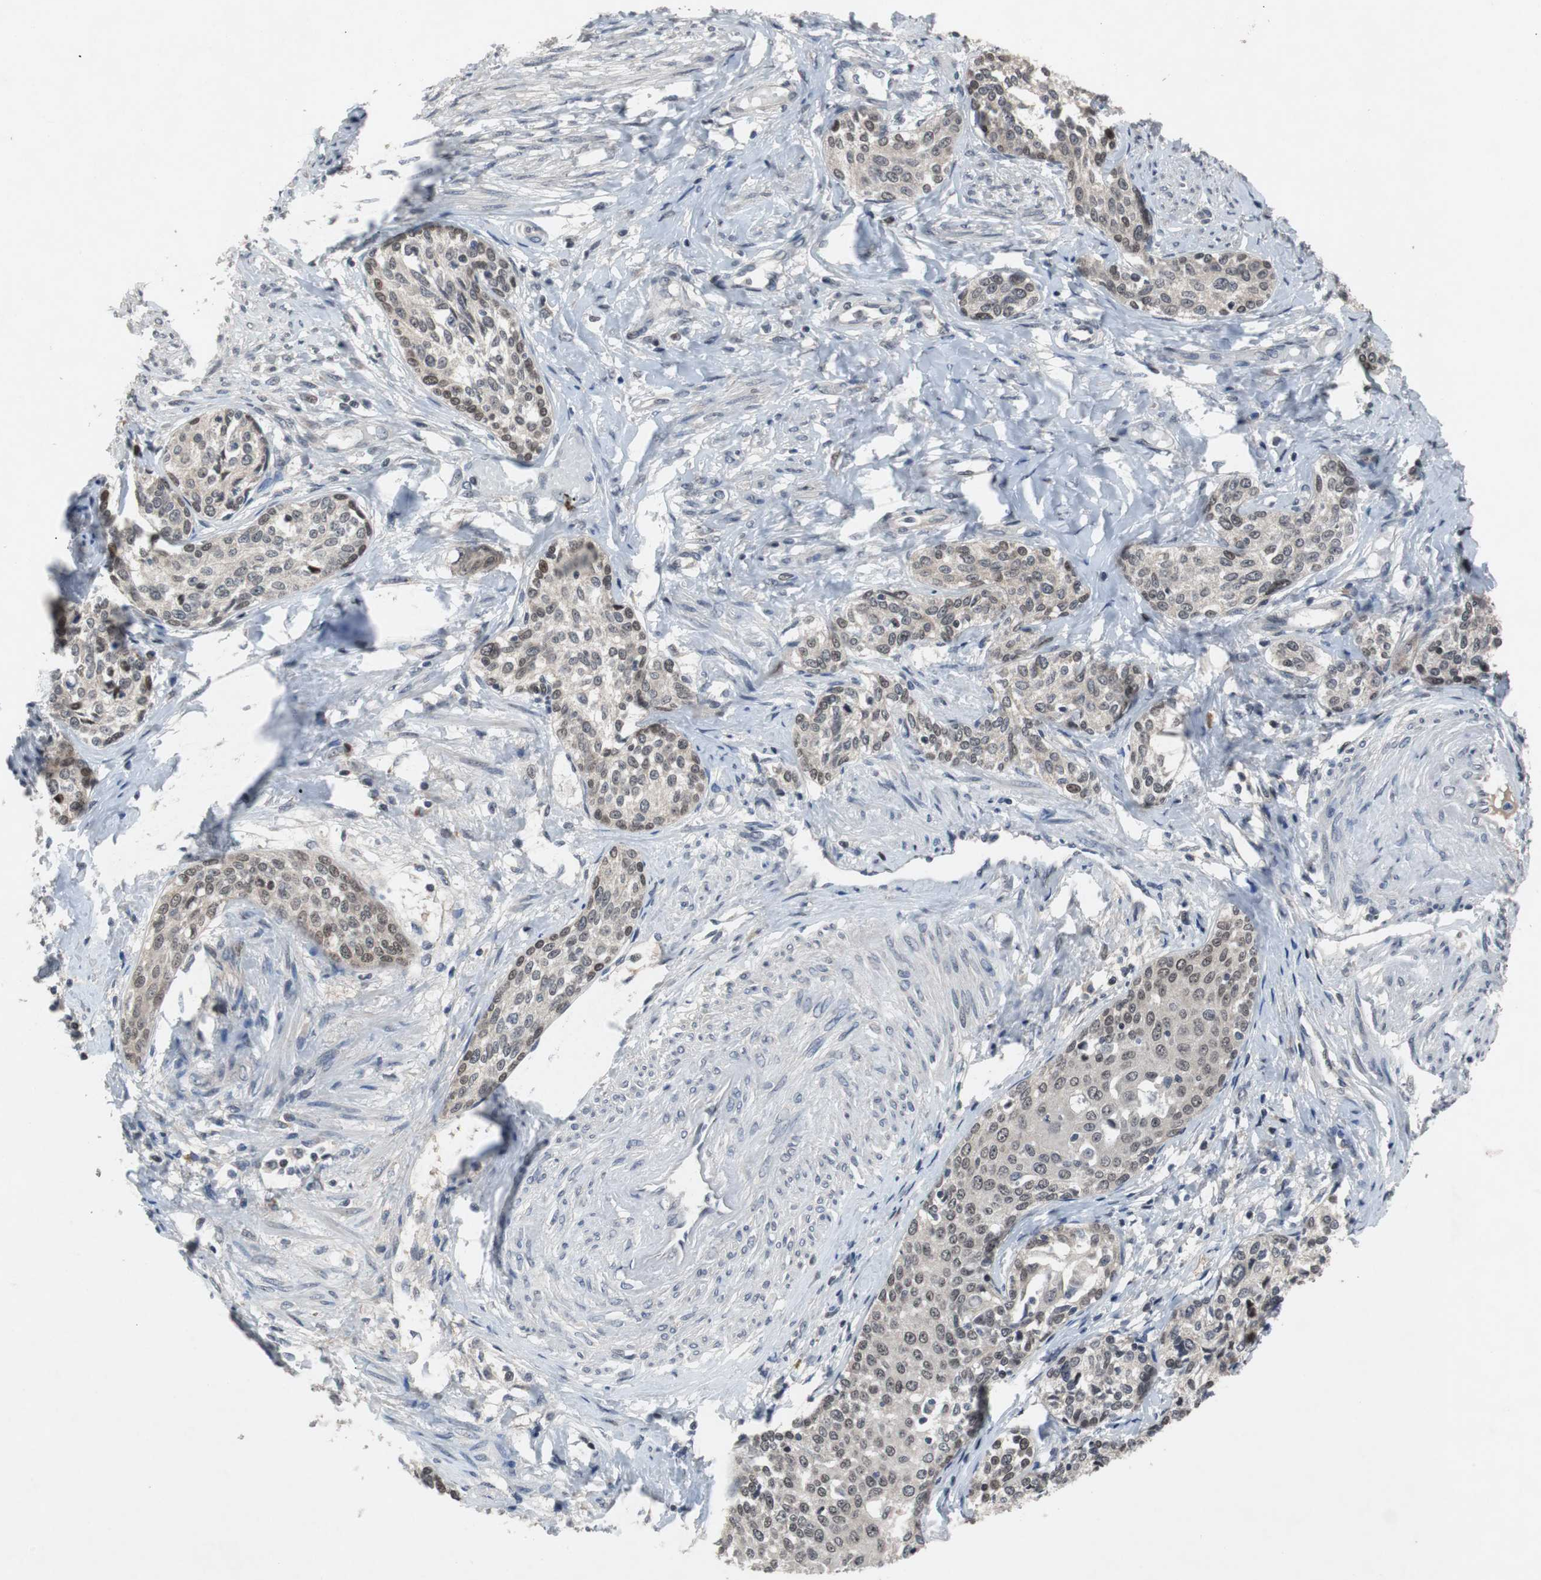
{"staining": {"intensity": "weak", "quantity": "25%-75%", "location": "cytoplasmic/membranous"}, "tissue": "cervical cancer", "cell_type": "Tumor cells", "image_type": "cancer", "snomed": [{"axis": "morphology", "description": "Squamous cell carcinoma, NOS"}, {"axis": "morphology", "description": "Adenocarcinoma, NOS"}, {"axis": "topography", "description": "Cervix"}], "caption": "This micrograph shows cervical adenocarcinoma stained with IHC to label a protein in brown. The cytoplasmic/membranous of tumor cells show weak positivity for the protein. Nuclei are counter-stained blue.", "gene": "TP63", "patient": {"sex": "female", "age": 52}}